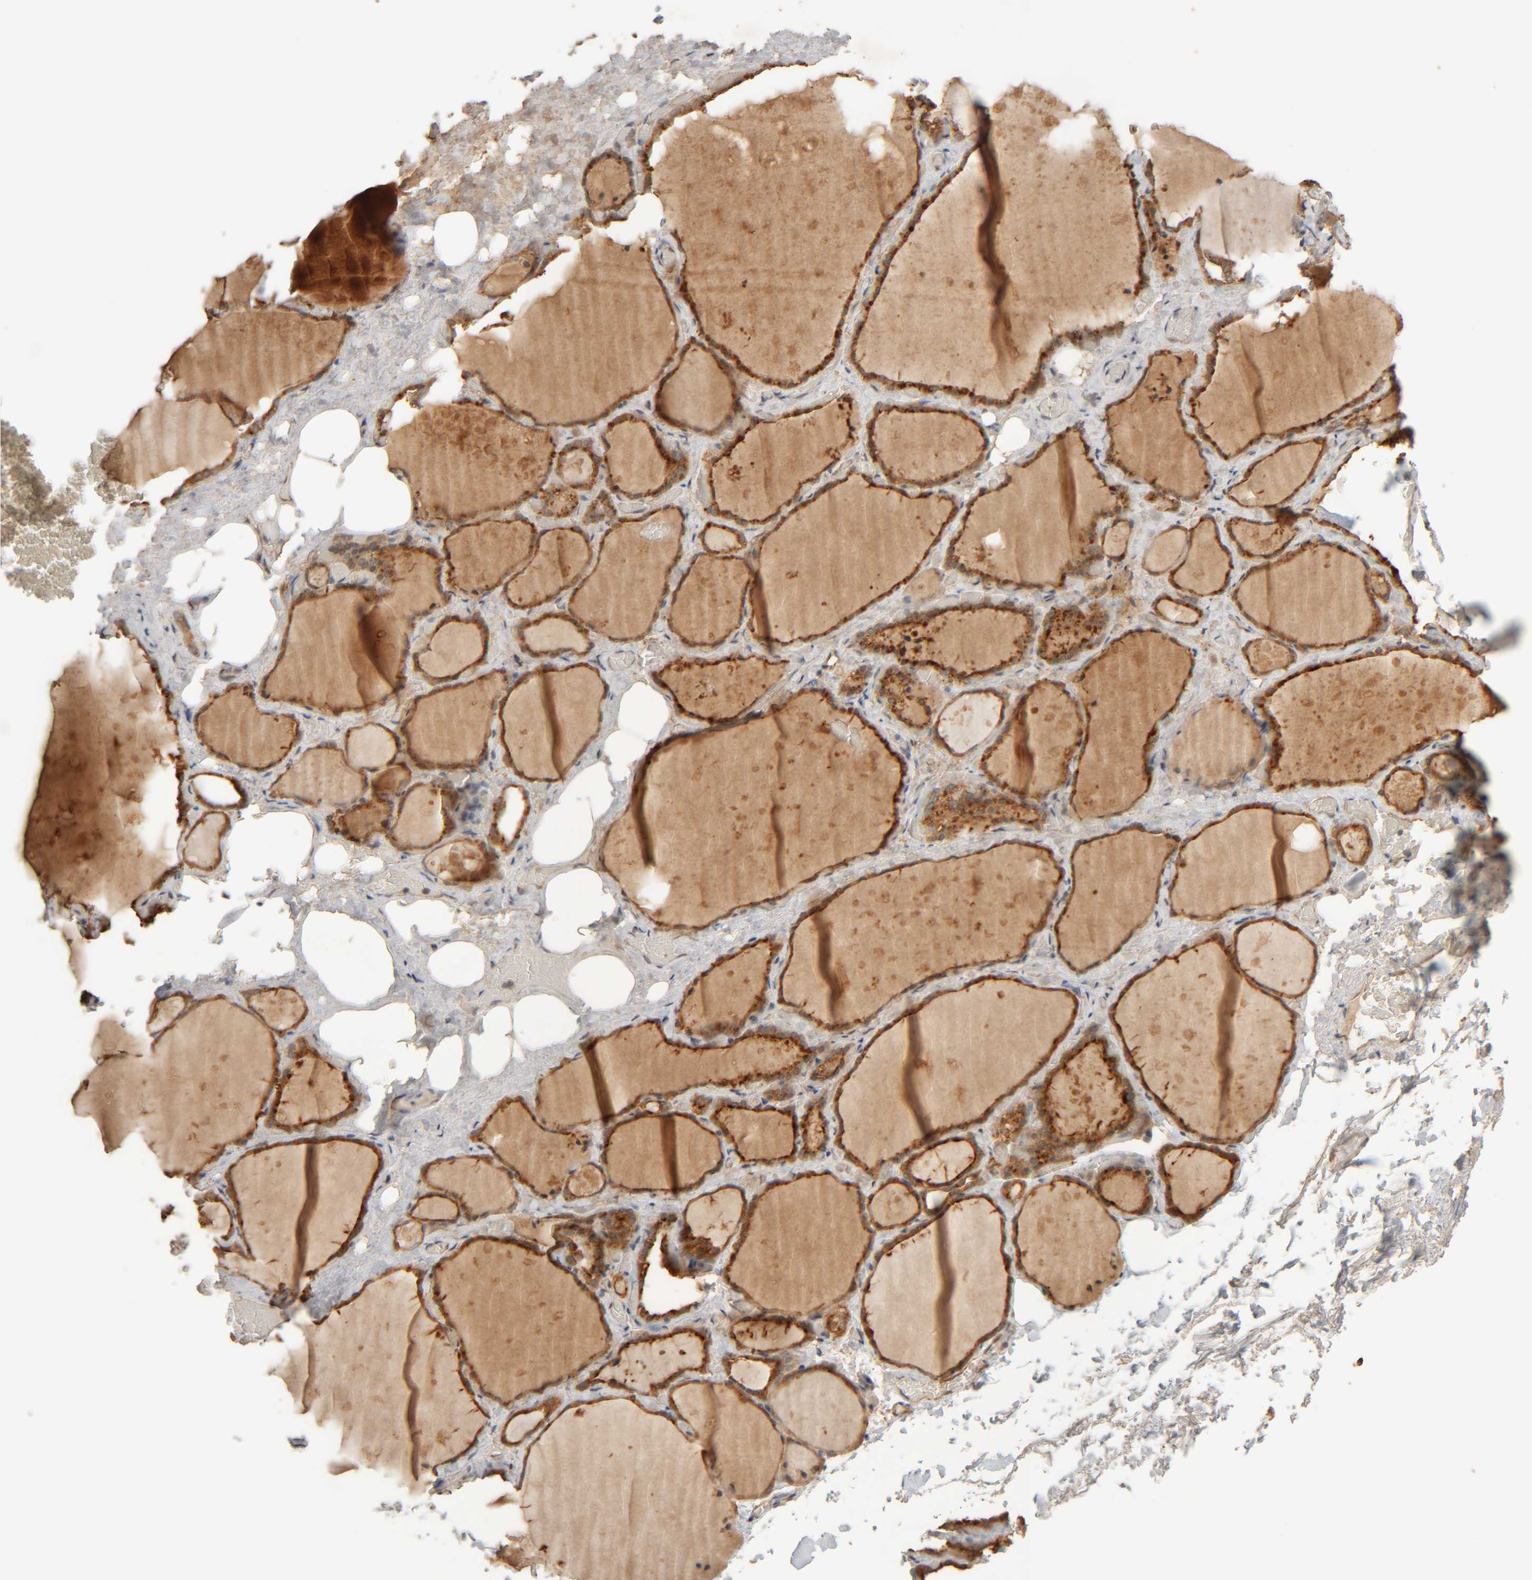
{"staining": {"intensity": "strong", "quantity": ">75%", "location": "cytoplasmic/membranous"}, "tissue": "thyroid gland", "cell_type": "Glandular cells", "image_type": "normal", "snomed": [{"axis": "morphology", "description": "Normal tissue, NOS"}, {"axis": "topography", "description": "Thyroid gland"}], "caption": "Protein staining exhibits strong cytoplasmic/membranous expression in about >75% of glandular cells in normal thyroid gland. The protein is stained brown, and the nuclei are stained in blue (DAB IHC with brightfield microscopy, high magnification).", "gene": "TMEM192", "patient": {"sex": "male", "age": 61}}